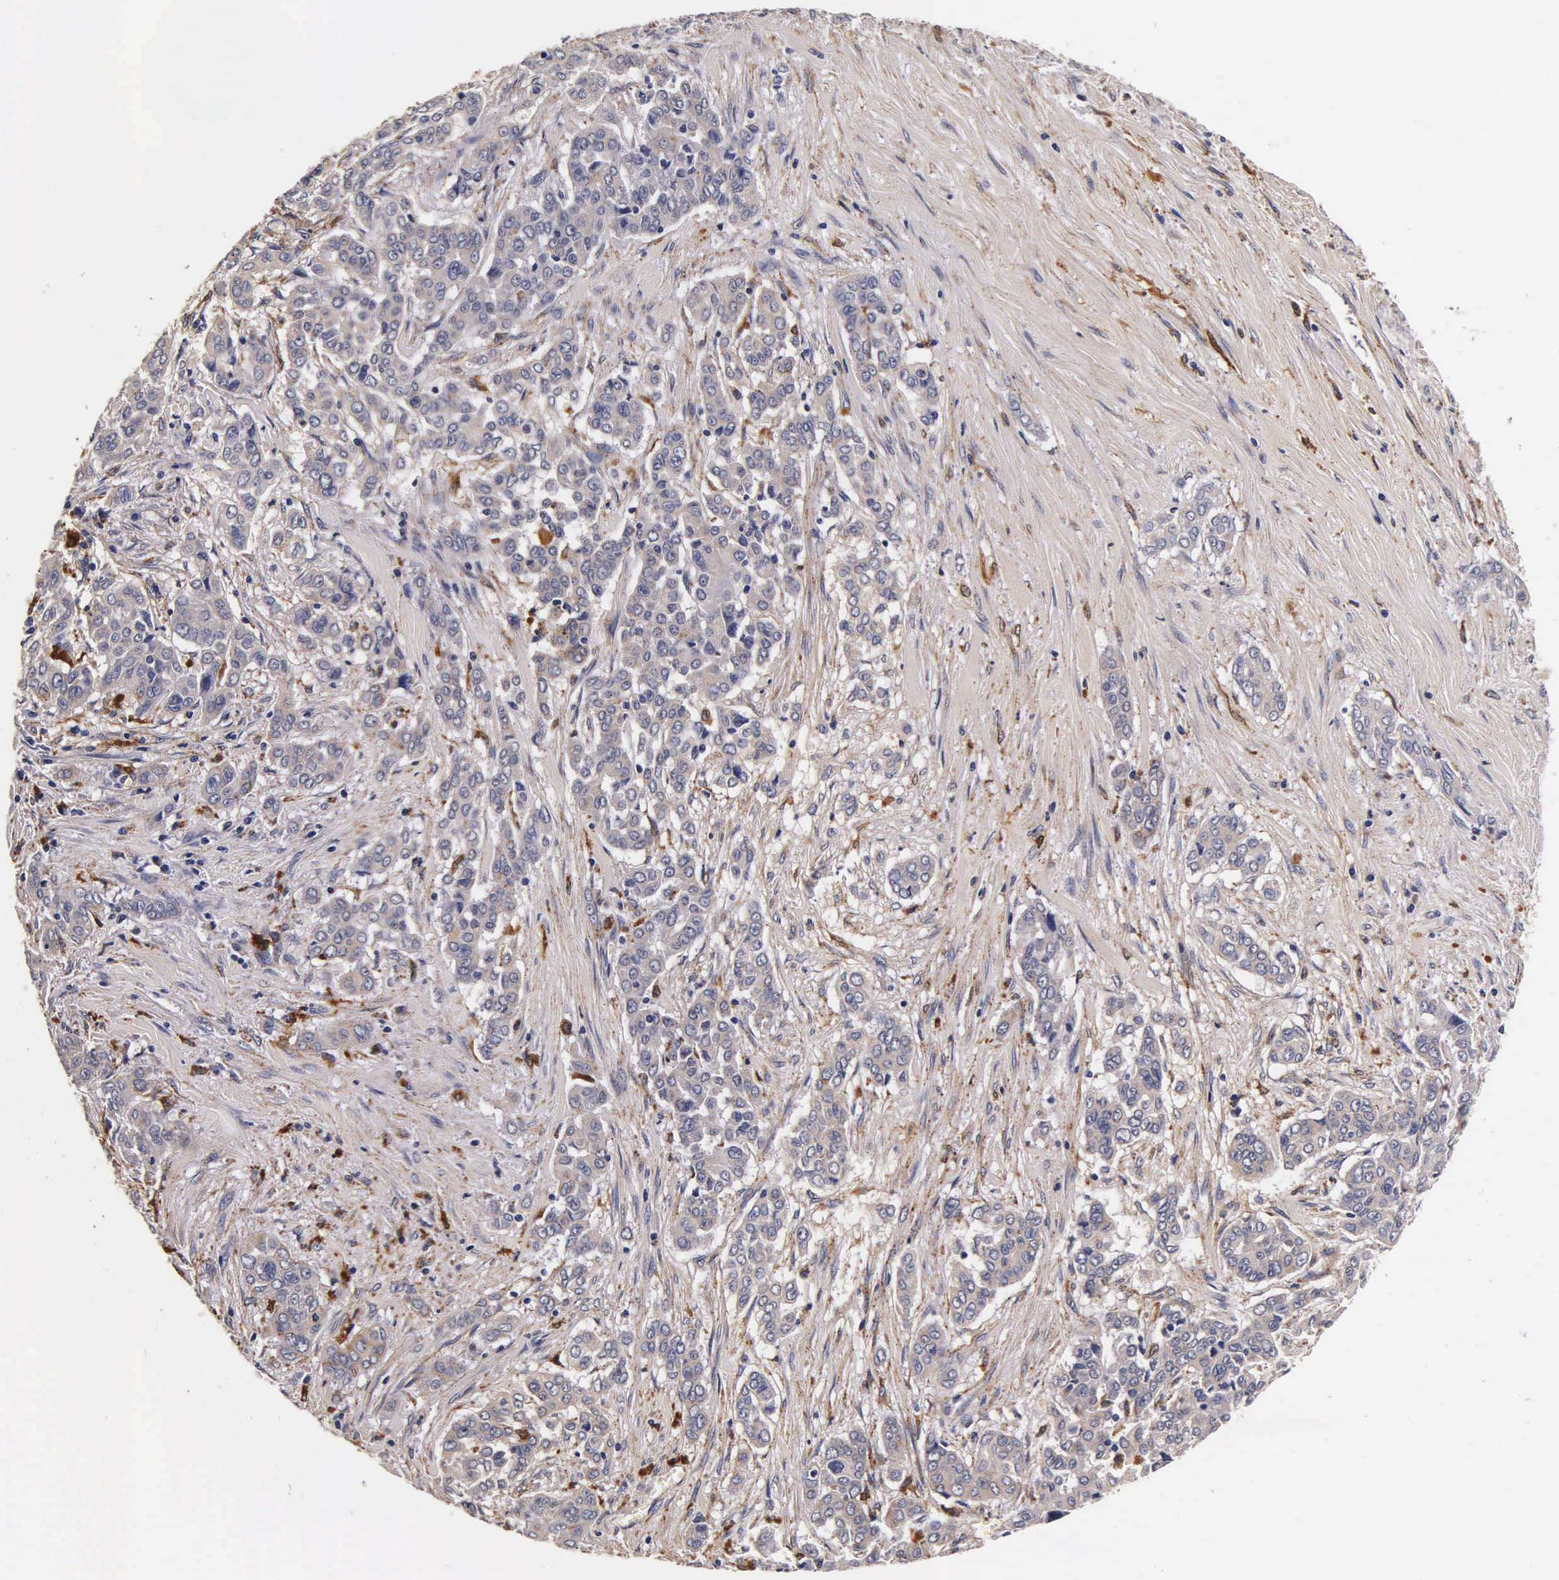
{"staining": {"intensity": "weak", "quantity": "<25%", "location": "cytoplasmic/membranous"}, "tissue": "pancreatic cancer", "cell_type": "Tumor cells", "image_type": "cancer", "snomed": [{"axis": "morphology", "description": "Adenocarcinoma, NOS"}, {"axis": "topography", "description": "Pancreas"}], "caption": "Immunohistochemistry of pancreatic cancer (adenocarcinoma) shows no staining in tumor cells.", "gene": "CTSB", "patient": {"sex": "female", "age": 52}}